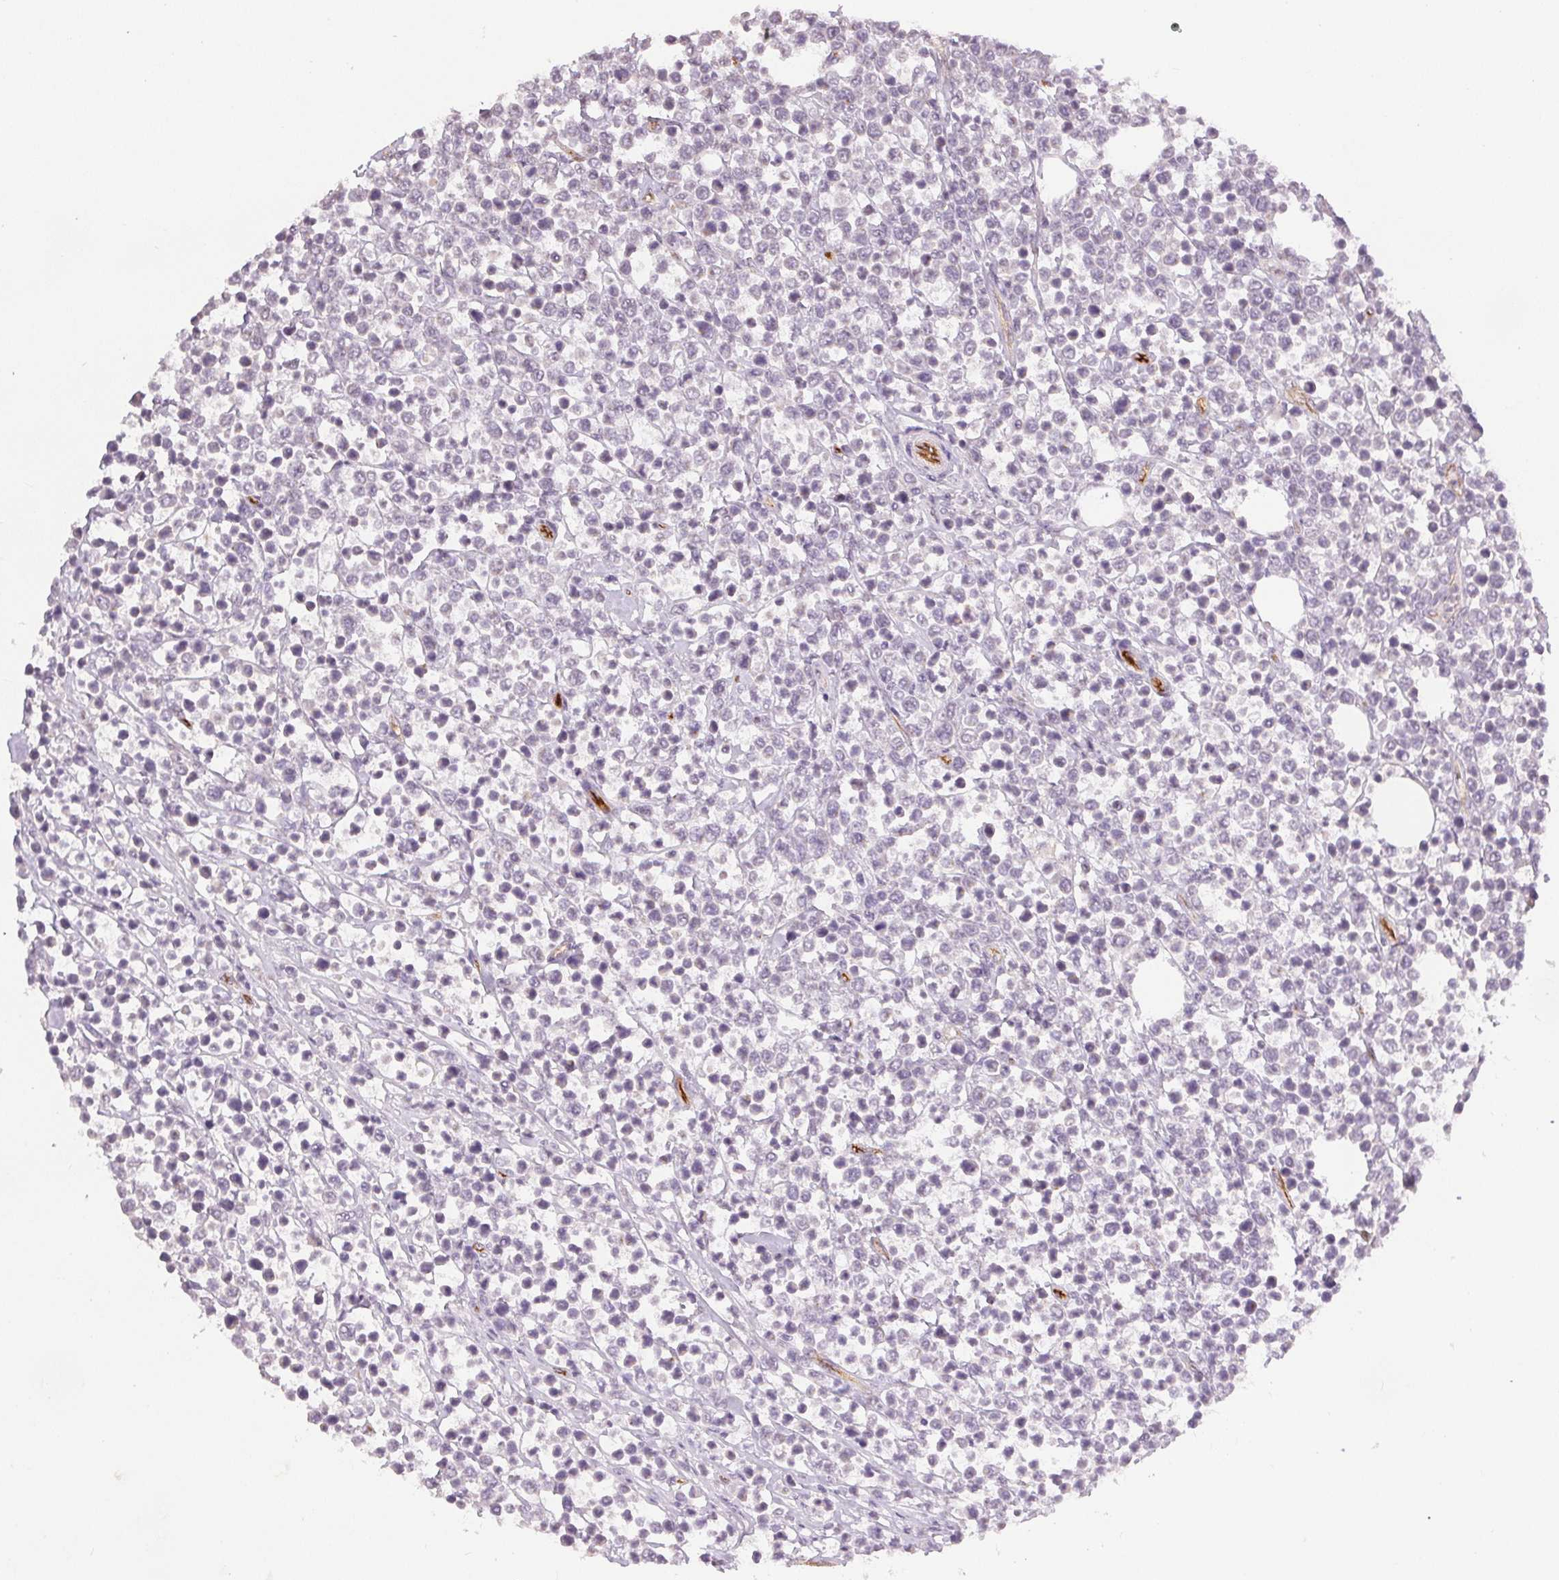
{"staining": {"intensity": "negative", "quantity": "none", "location": "none"}, "tissue": "lymphoma", "cell_type": "Tumor cells", "image_type": "cancer", "snomed": [{"axis": "morphology", "description": "Malignant lymphoma, non-Hodgkin's type, High grade"}, {"axis": "topography", "description": "Soft tissue"}], "caption": "Protein analysis of lymphoma shows no significant staining in tumor cells. Nuclei are stained in blue.", "gene": "PODXL", "patient": {"sex": "female", "age": 56}}